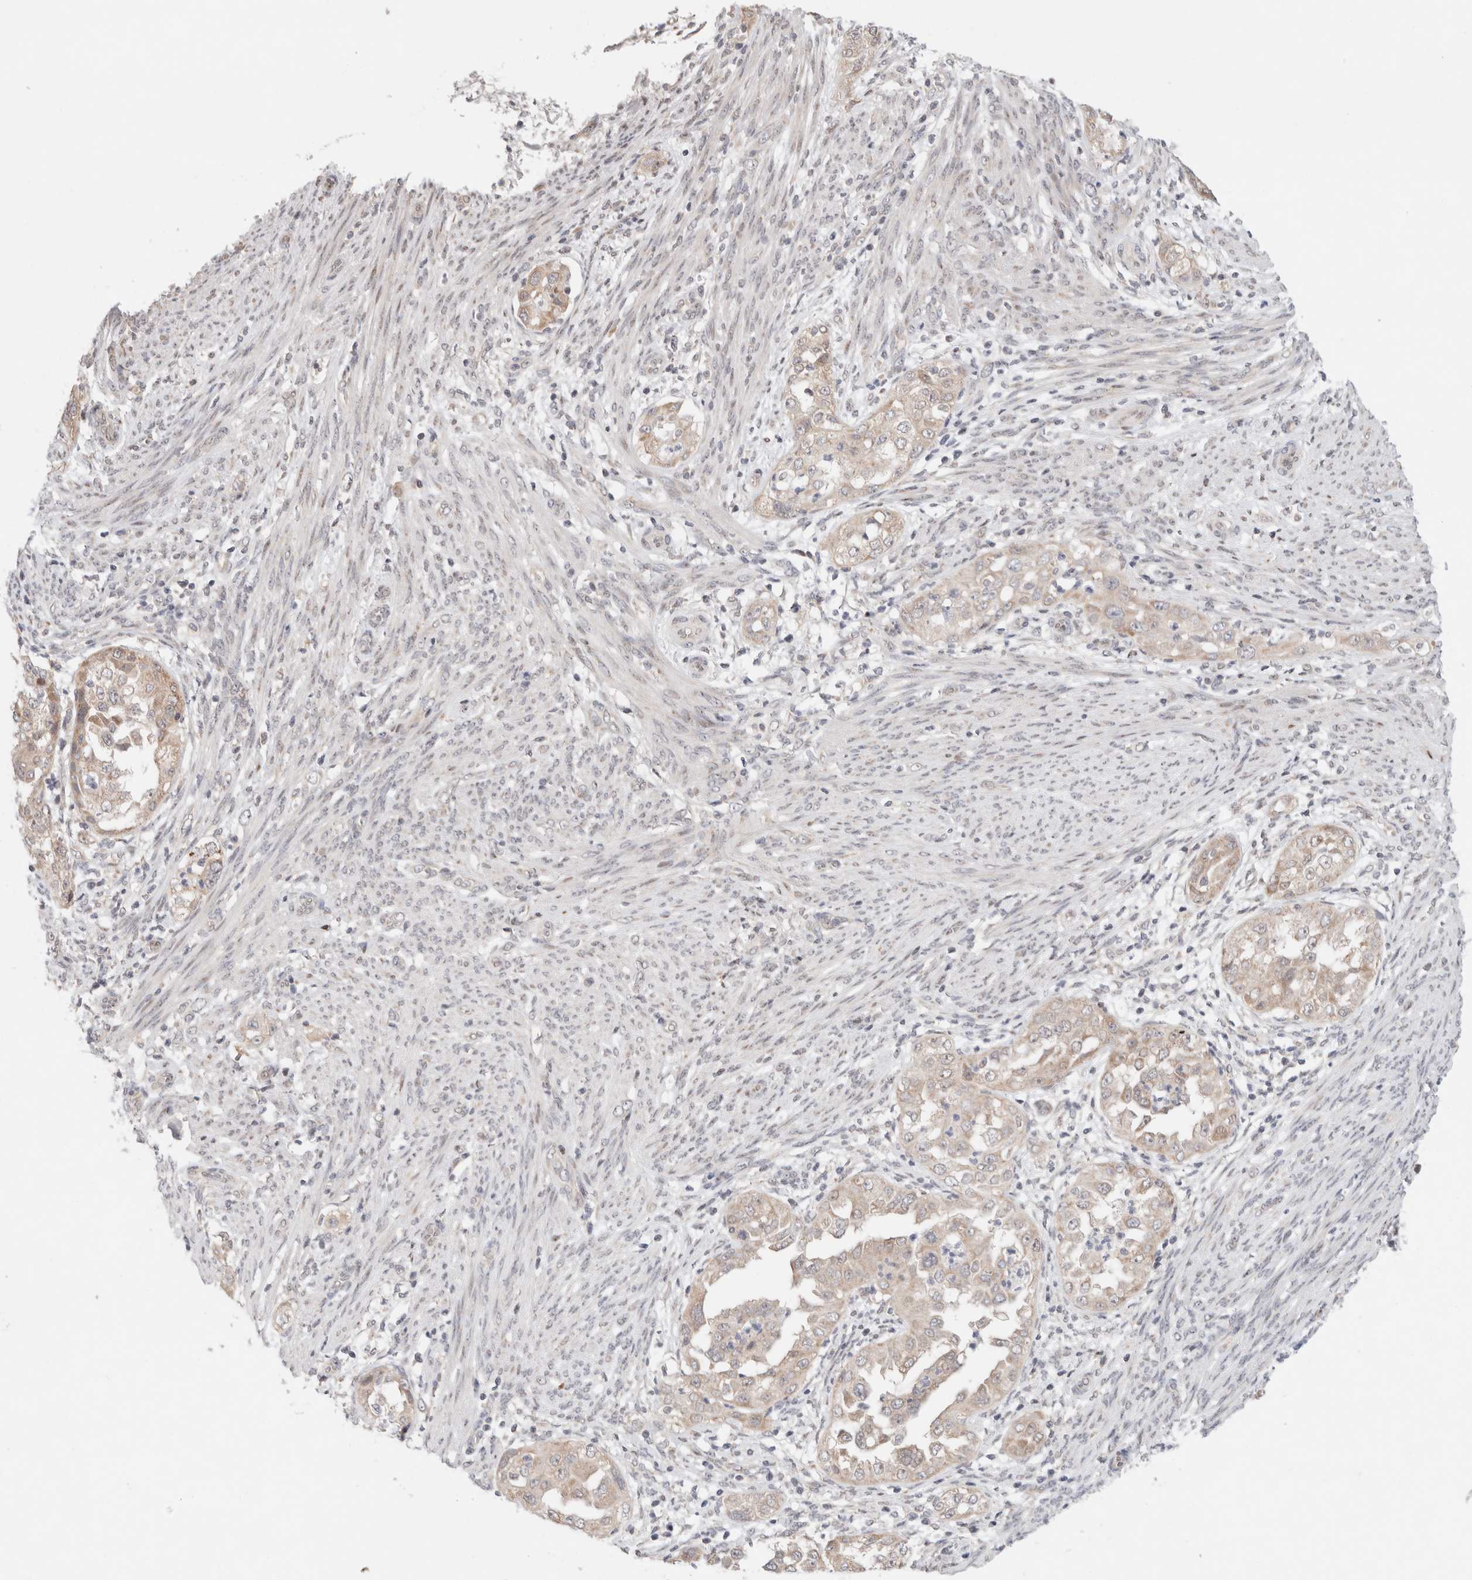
{"staining": {"intensity": "weak", "quantity": ">75%", "location": "cytoplasmic/membranous"}, "tissue": "endometrial cancer", "cell_type": "Tumor cells", "image_type": "cancer", "snomed": [{"axis": "morphology", "description": "Adenocarcinoma, NOS"}, {"axis": "topography", "description": "Endometrium"}], "caption": "The immunohistochemical stain highlights weak cytoplasmic/membranous positivity in tumor cells of endometrial cancer tissue.", "gene": "ERI3", "patient": {"sex": "female", "age": 85}}